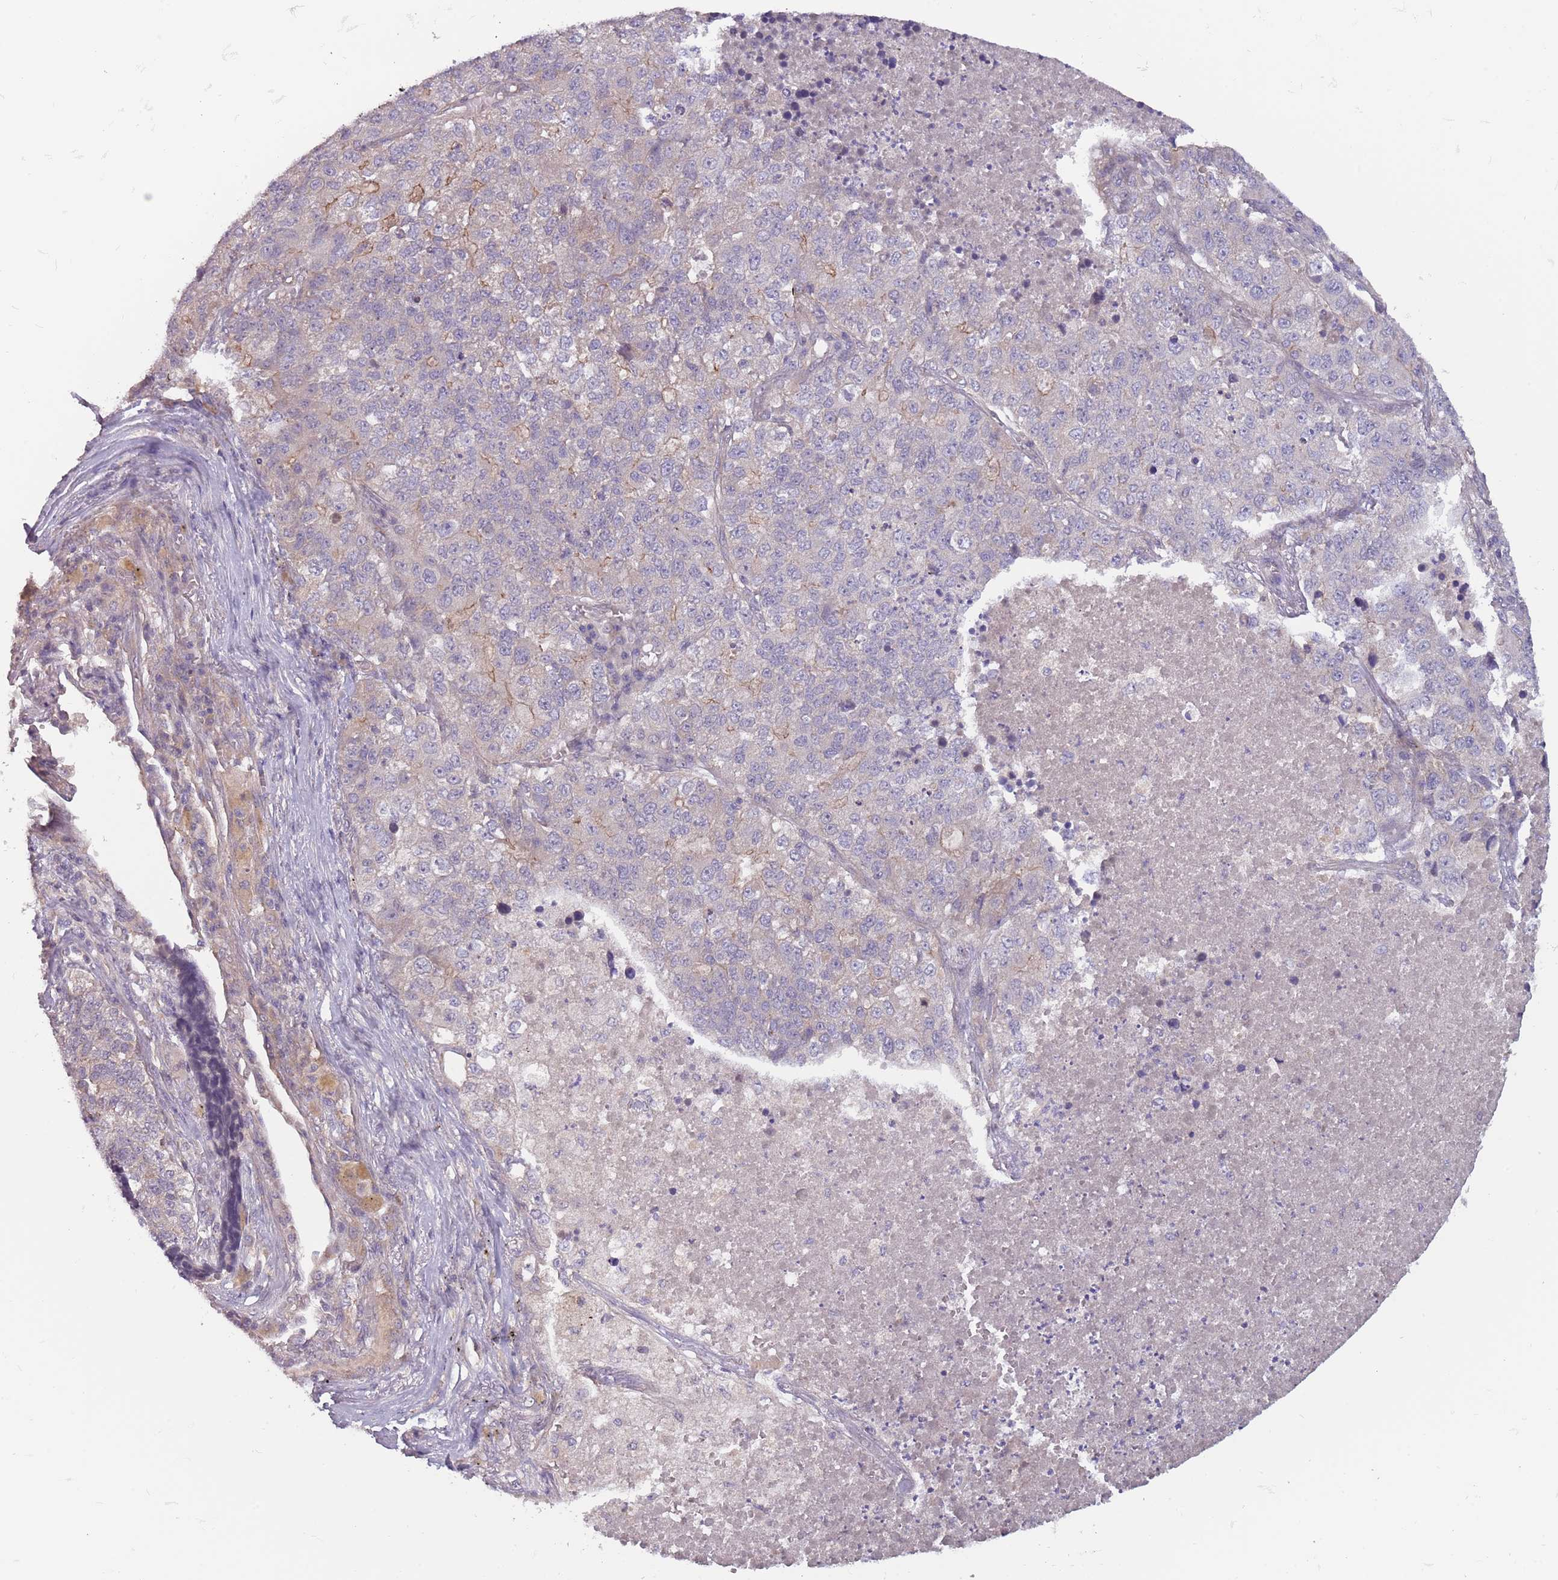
{"staining": {"intensity": "negative", "quantity": "none", "location": "none"}, "tissue": "lung cancer", "cell_type": "Tumor cells", "image_type": "cancer", "snomed": [{"axis": "morphology", "description": "Adenocarcinoma, NOS"}, {"axis": "topography", "description": "Lung"}], "caption": "This is an immunohistochemistry (IHC) micrograph of human adenocarcinoma (lung). There is no staining in tumor cells.", "gene": "SAV1", "patient": {"sex": "male", "age": 49}}